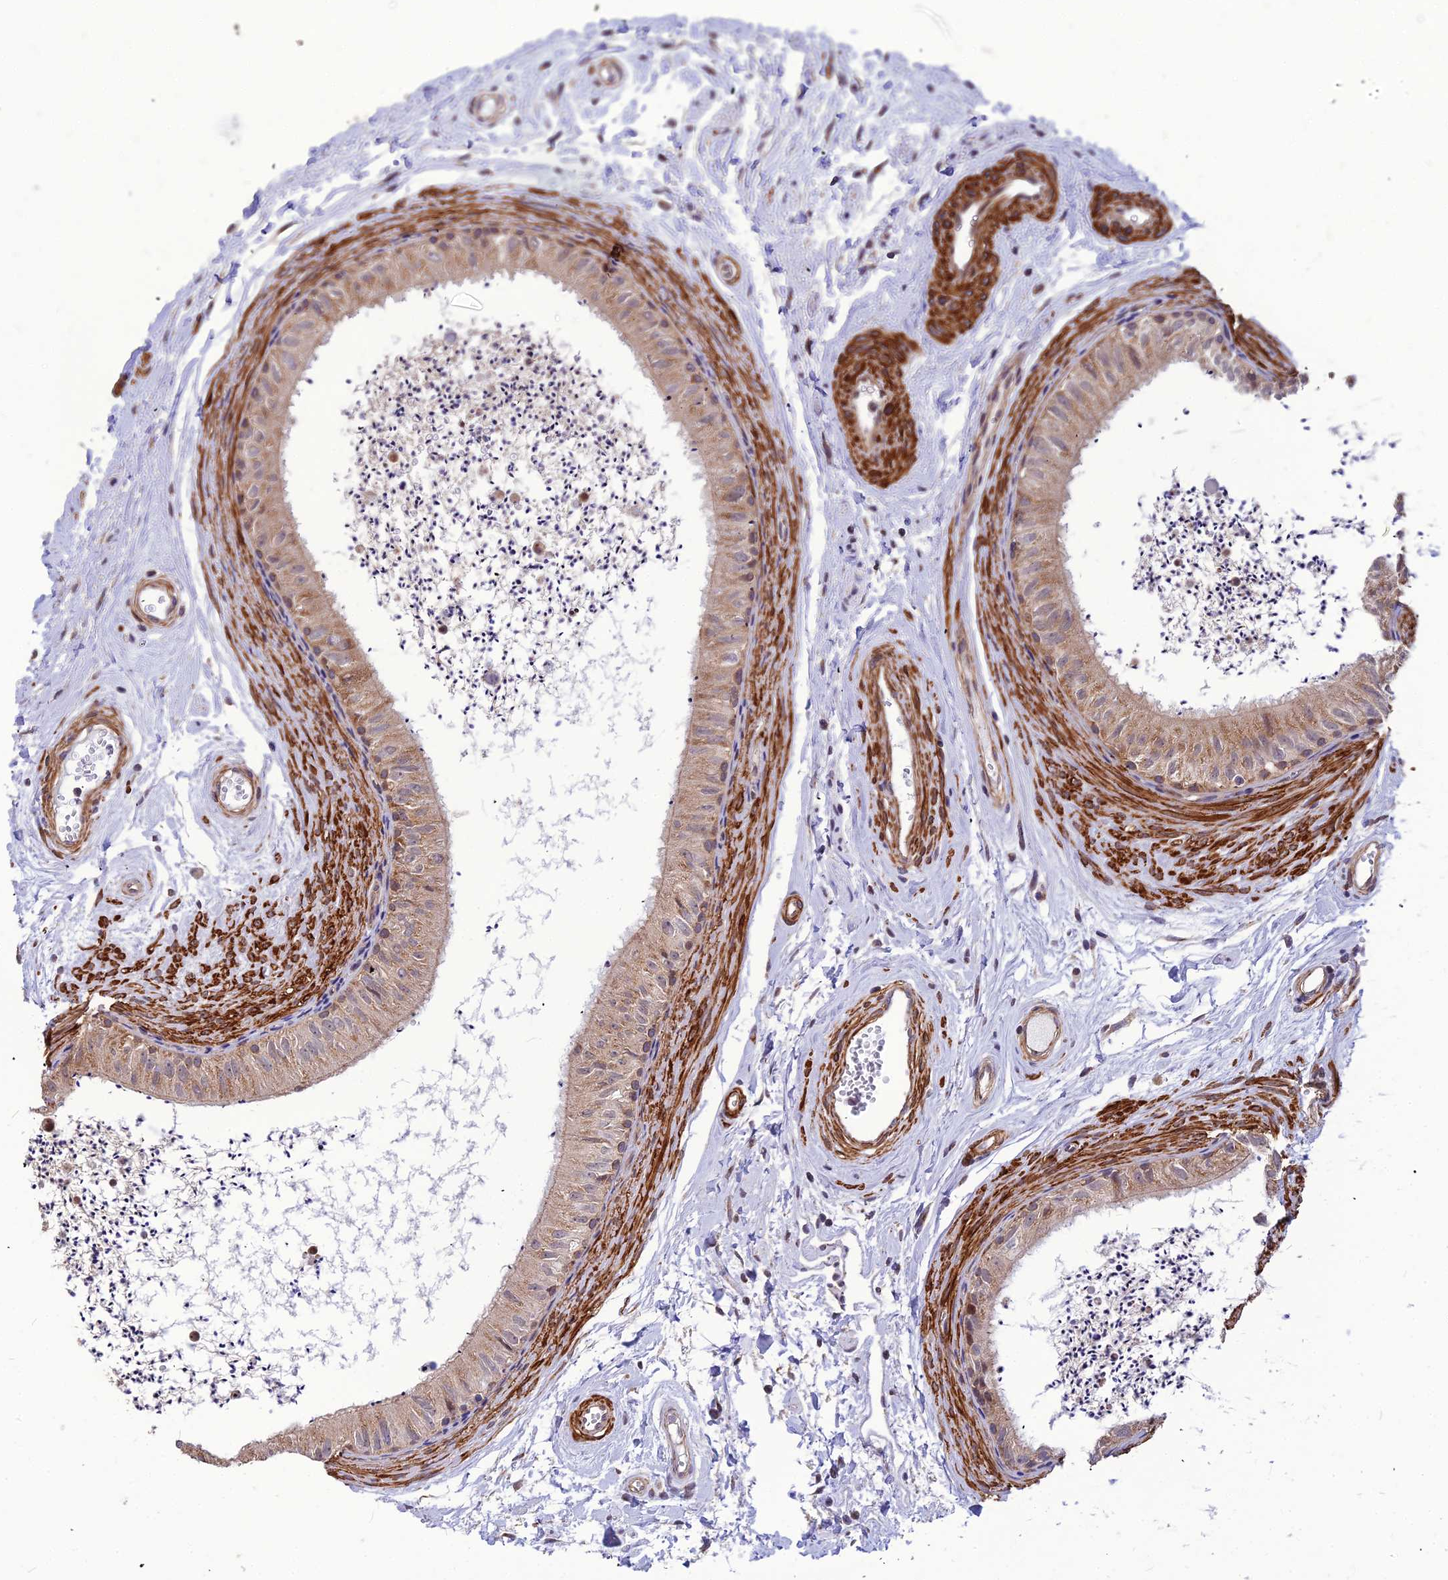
{"staining": {"intensity": "moderate", "quantity": ">75%", "location": "cytoplasmic/membranous"}, "tissue": "epididymis", "cell_type": "Glandular cells", "image_type": "normal", "snomed": [{"axis": "morphology", "description": "Normal tissue, NOS"}, {"axis": "topography", "description": "Epididymis"}], "caption": "Brown immunohistochemical staining in normal epididymis demonstrates moderate cytoplasmic/membranous positivity in approximately >75% of glandular cells. The staining was performed using DAB to visualize the protein expression in brown, while the nuclei were stained in blue with hematoxylin (Magnification: 20x).", "gene": "LEKR1", "patient": {"sex": "male", "age": 56}}